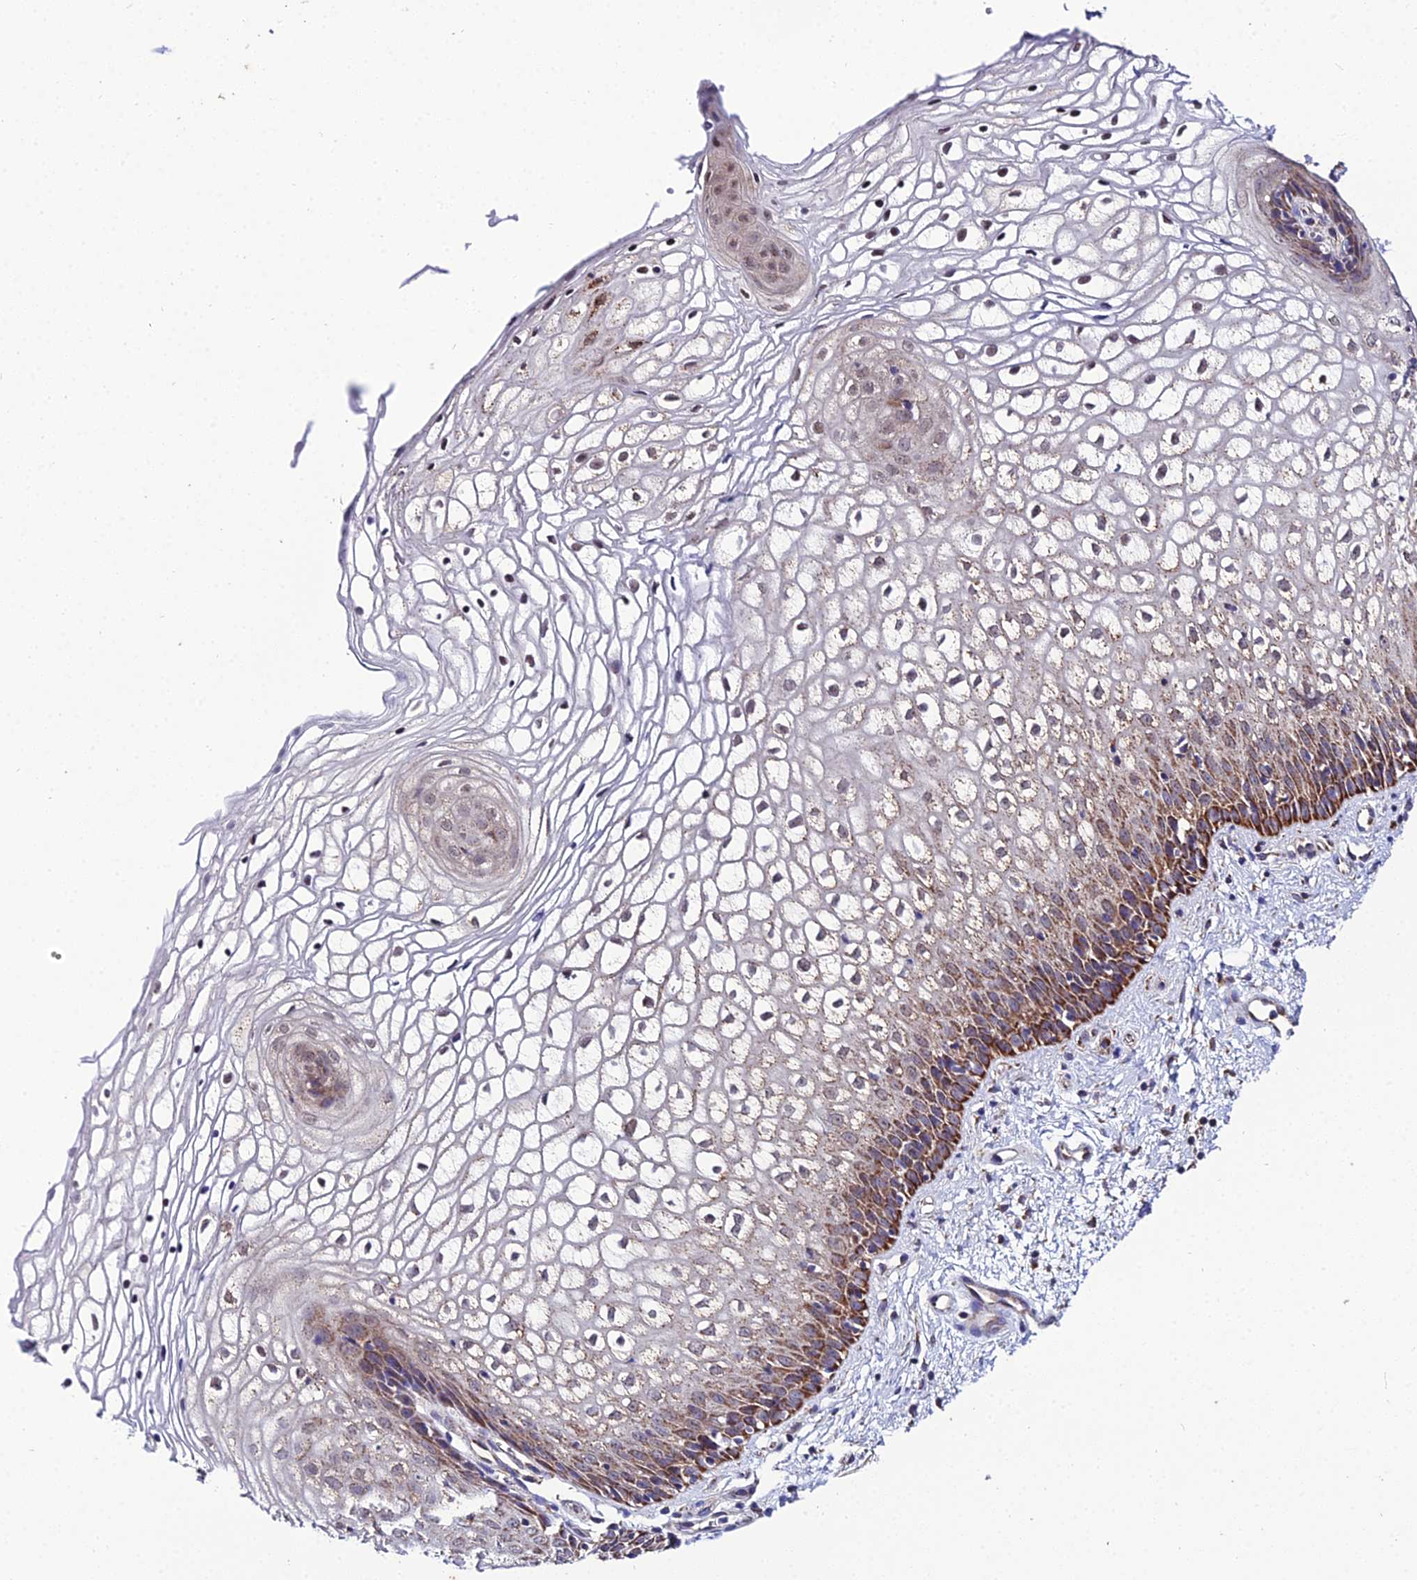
{"staining": {"intensity": "strong", "quantity": "<25%", "location": "cytoplasmic/membranous"}, "tissue": "vagina", "cell_type": "Squamous epithelial cells", "image_type": "normal", "snomed": [{"axis": "morphology", "description": "Normal tissue, NOS"}, {"axis": "topography", "description": "Vagina"}], "caption": "Immunohistochemistry (IHC) of unremarkable human vagina demonstrates medium levels of strong cytoplasmic/membranous expression in about <25% of squamous epithelial cells.", "gene": "PSMD2", "patient": {"sex": "female", "age": 34}}